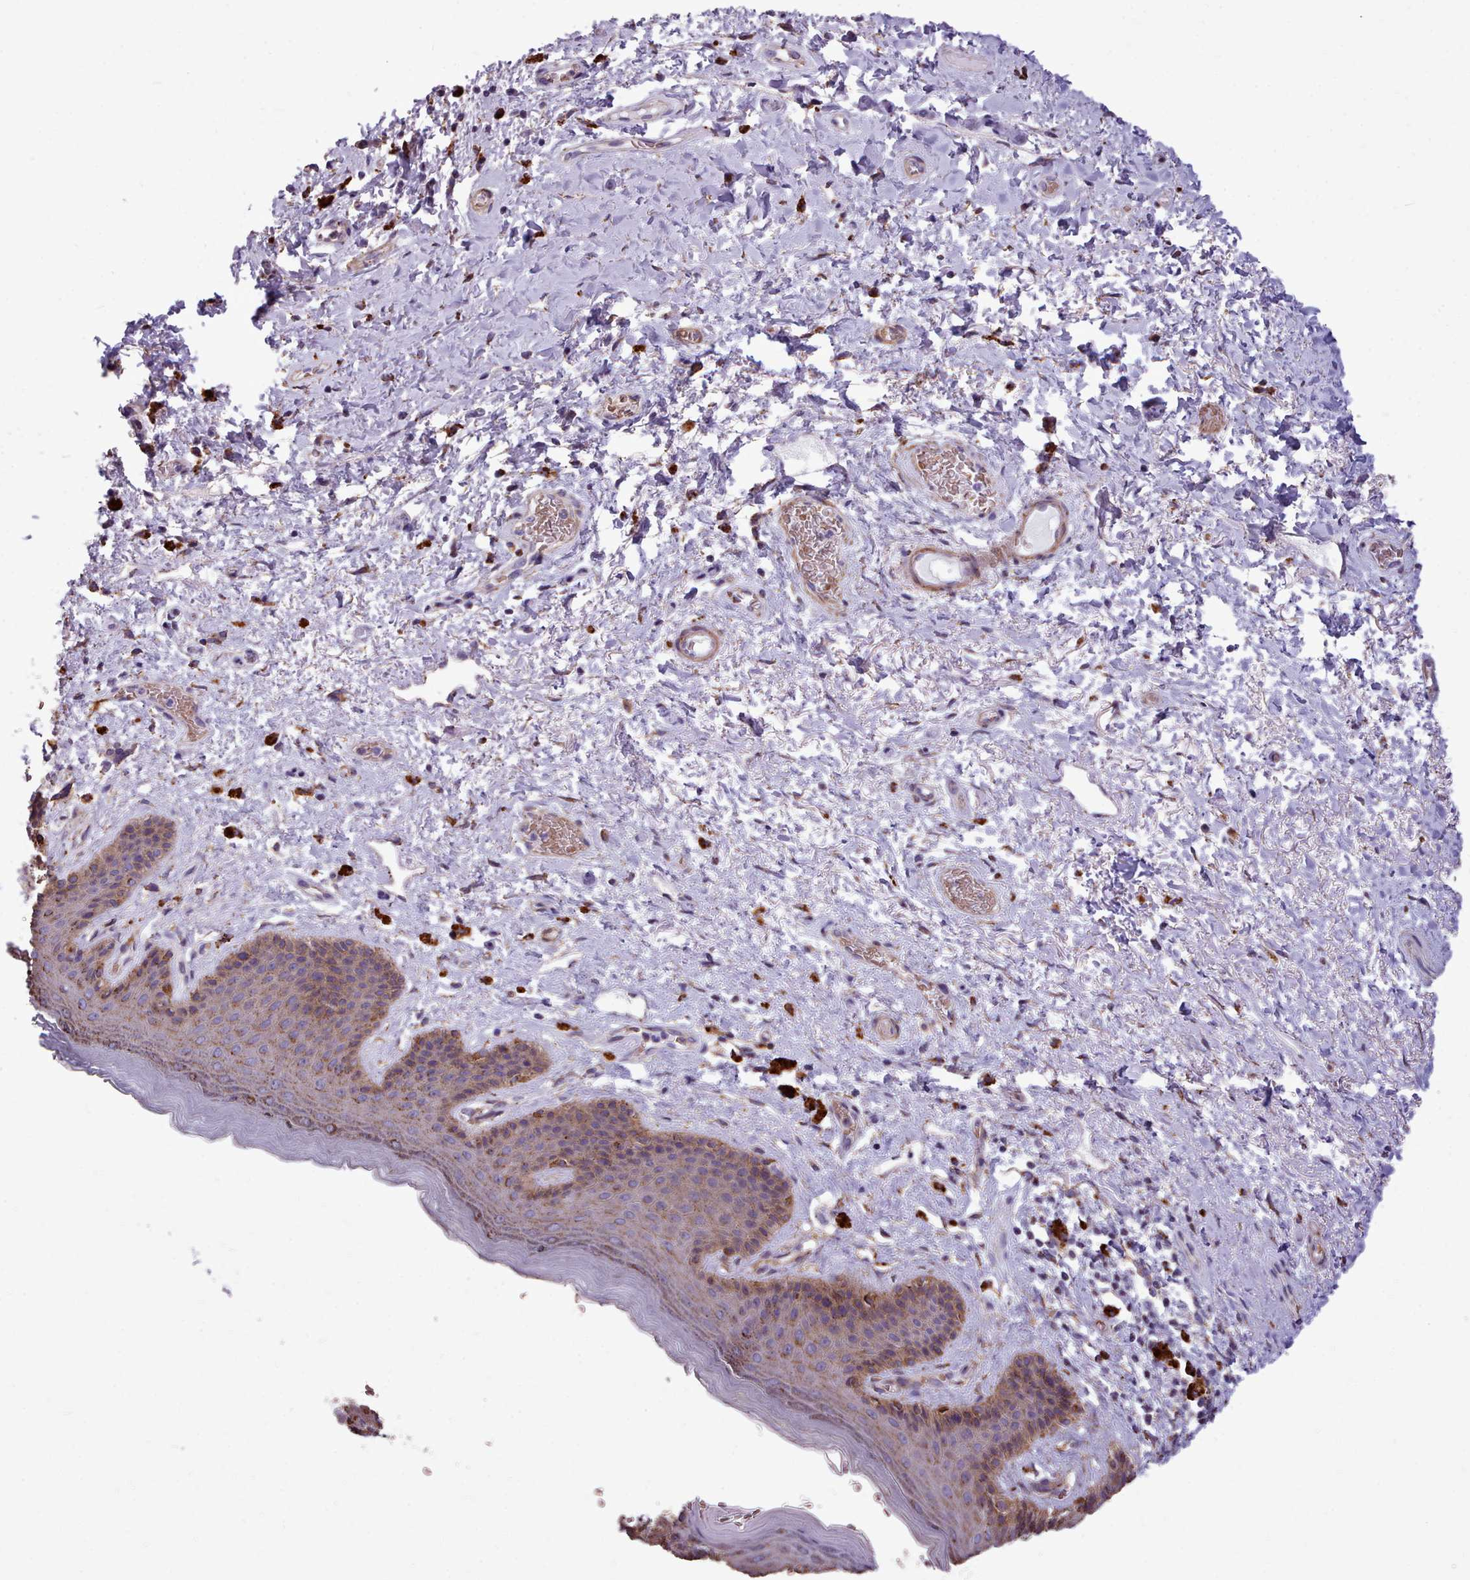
{"staining": {"intensity": "moderate", "quantity": ">75%", "location": "cytoplasmic/membranous"}, "tissue": "skin", "cell_type": "Epidermal cells", "image_type": "normal", "snomed": [{"axis": "morphology", "description": "Normal tissue, NOS"}, {"axis": "topography", "description": "Anal"}], "caption": "This photomicrograph demonstrates immunohistochemistry staining of unremarkable human skin, with medium moderate cytoplasmic/membranous staining in about >75% of epidermal cells.", "gene": "PACSIN3", "patient": {"sex": "female", "age": 46}}